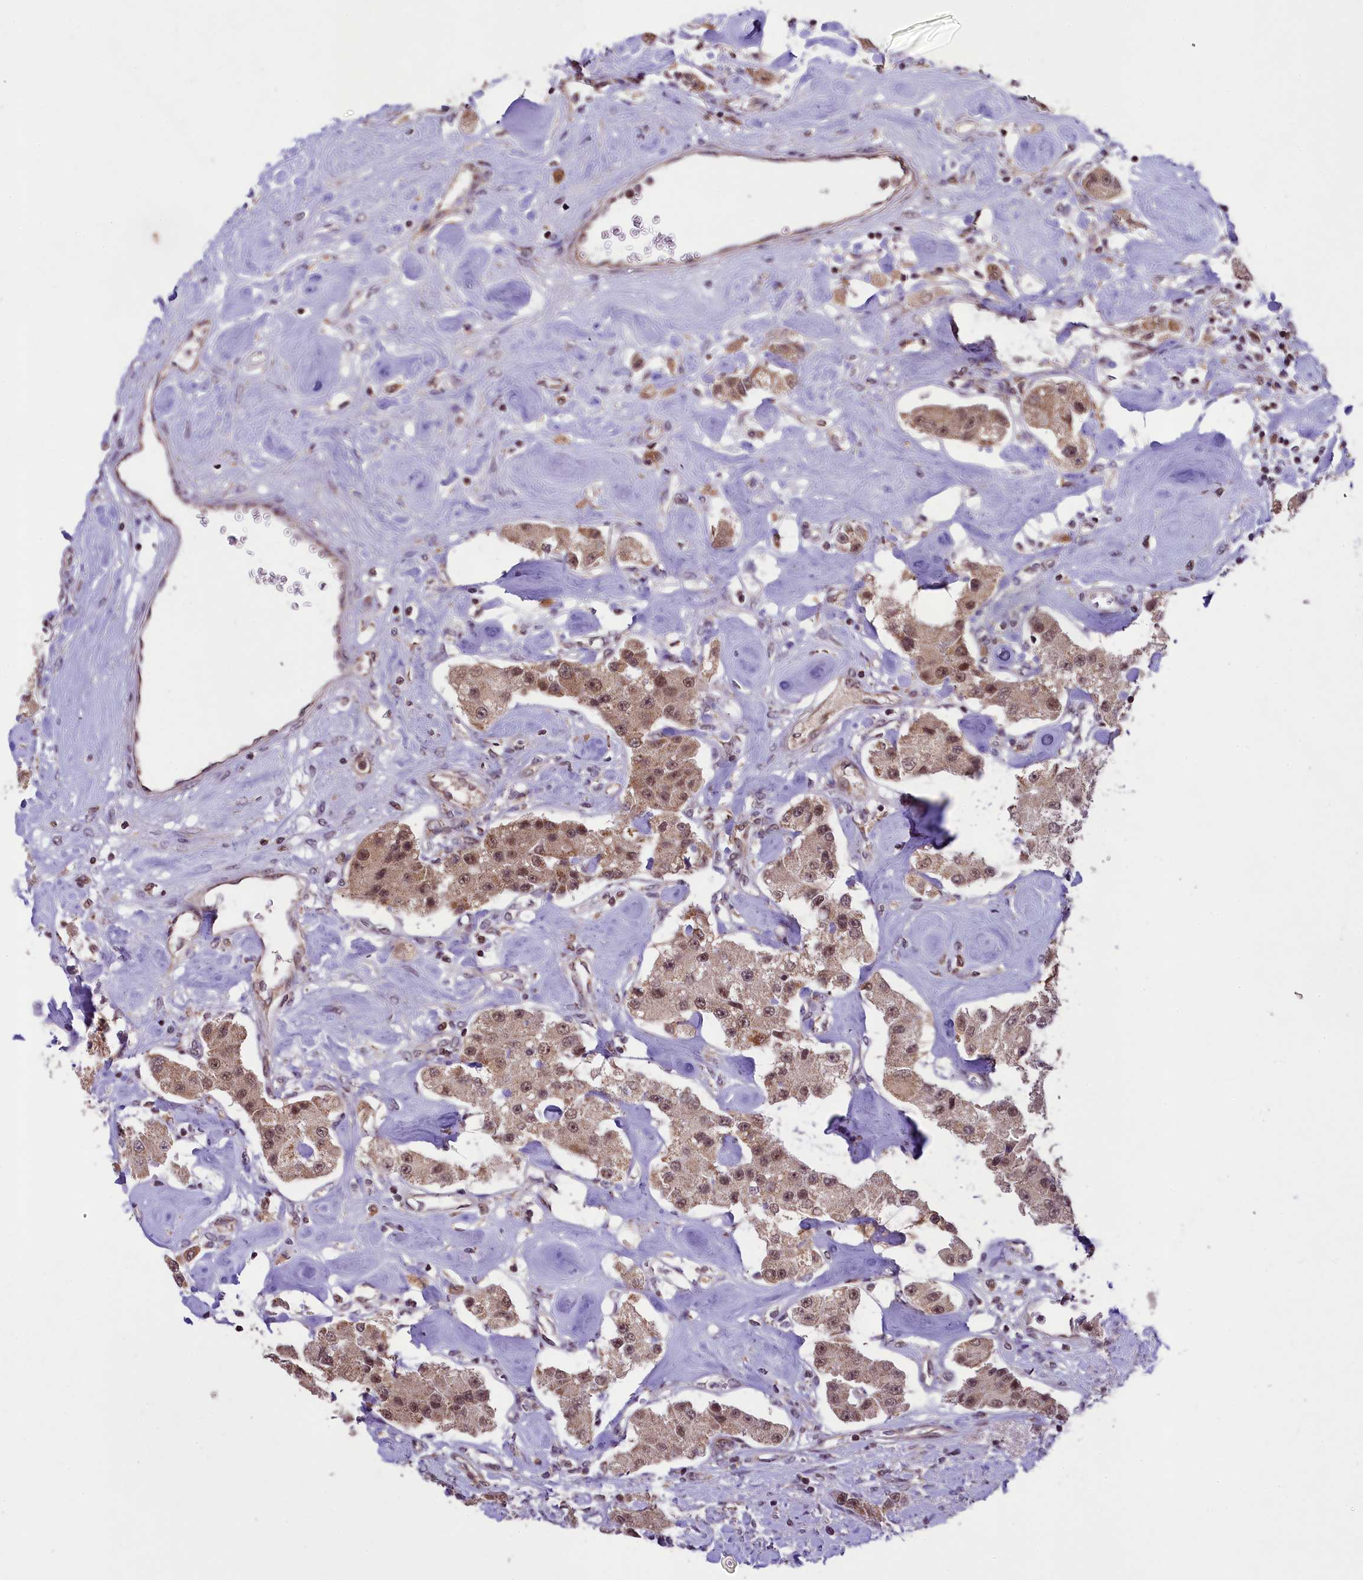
{"staining": {"intensity": "moderate", "quantity": ">75%", "location": "cytoplasmic/membranous,nuclear"}, "tissue": "carcinoid", "cell_type": "Tumor cells", "image_type": "cancer", "snomed": [{"axis": "morphology", "description": "Carcinoid, malignant, NOS"}, {"axis": "topography", "description": "Pancreas"}], "caption": "Approximately >75% of tumor cells in carcinoid (malignant) show moderate cytoplasmic/membranous and nuclear protein positivity as visualized by brown immunohistochemical staining.", "gene": "PAF1", "patient": {"sex": "male", "age": 41}}